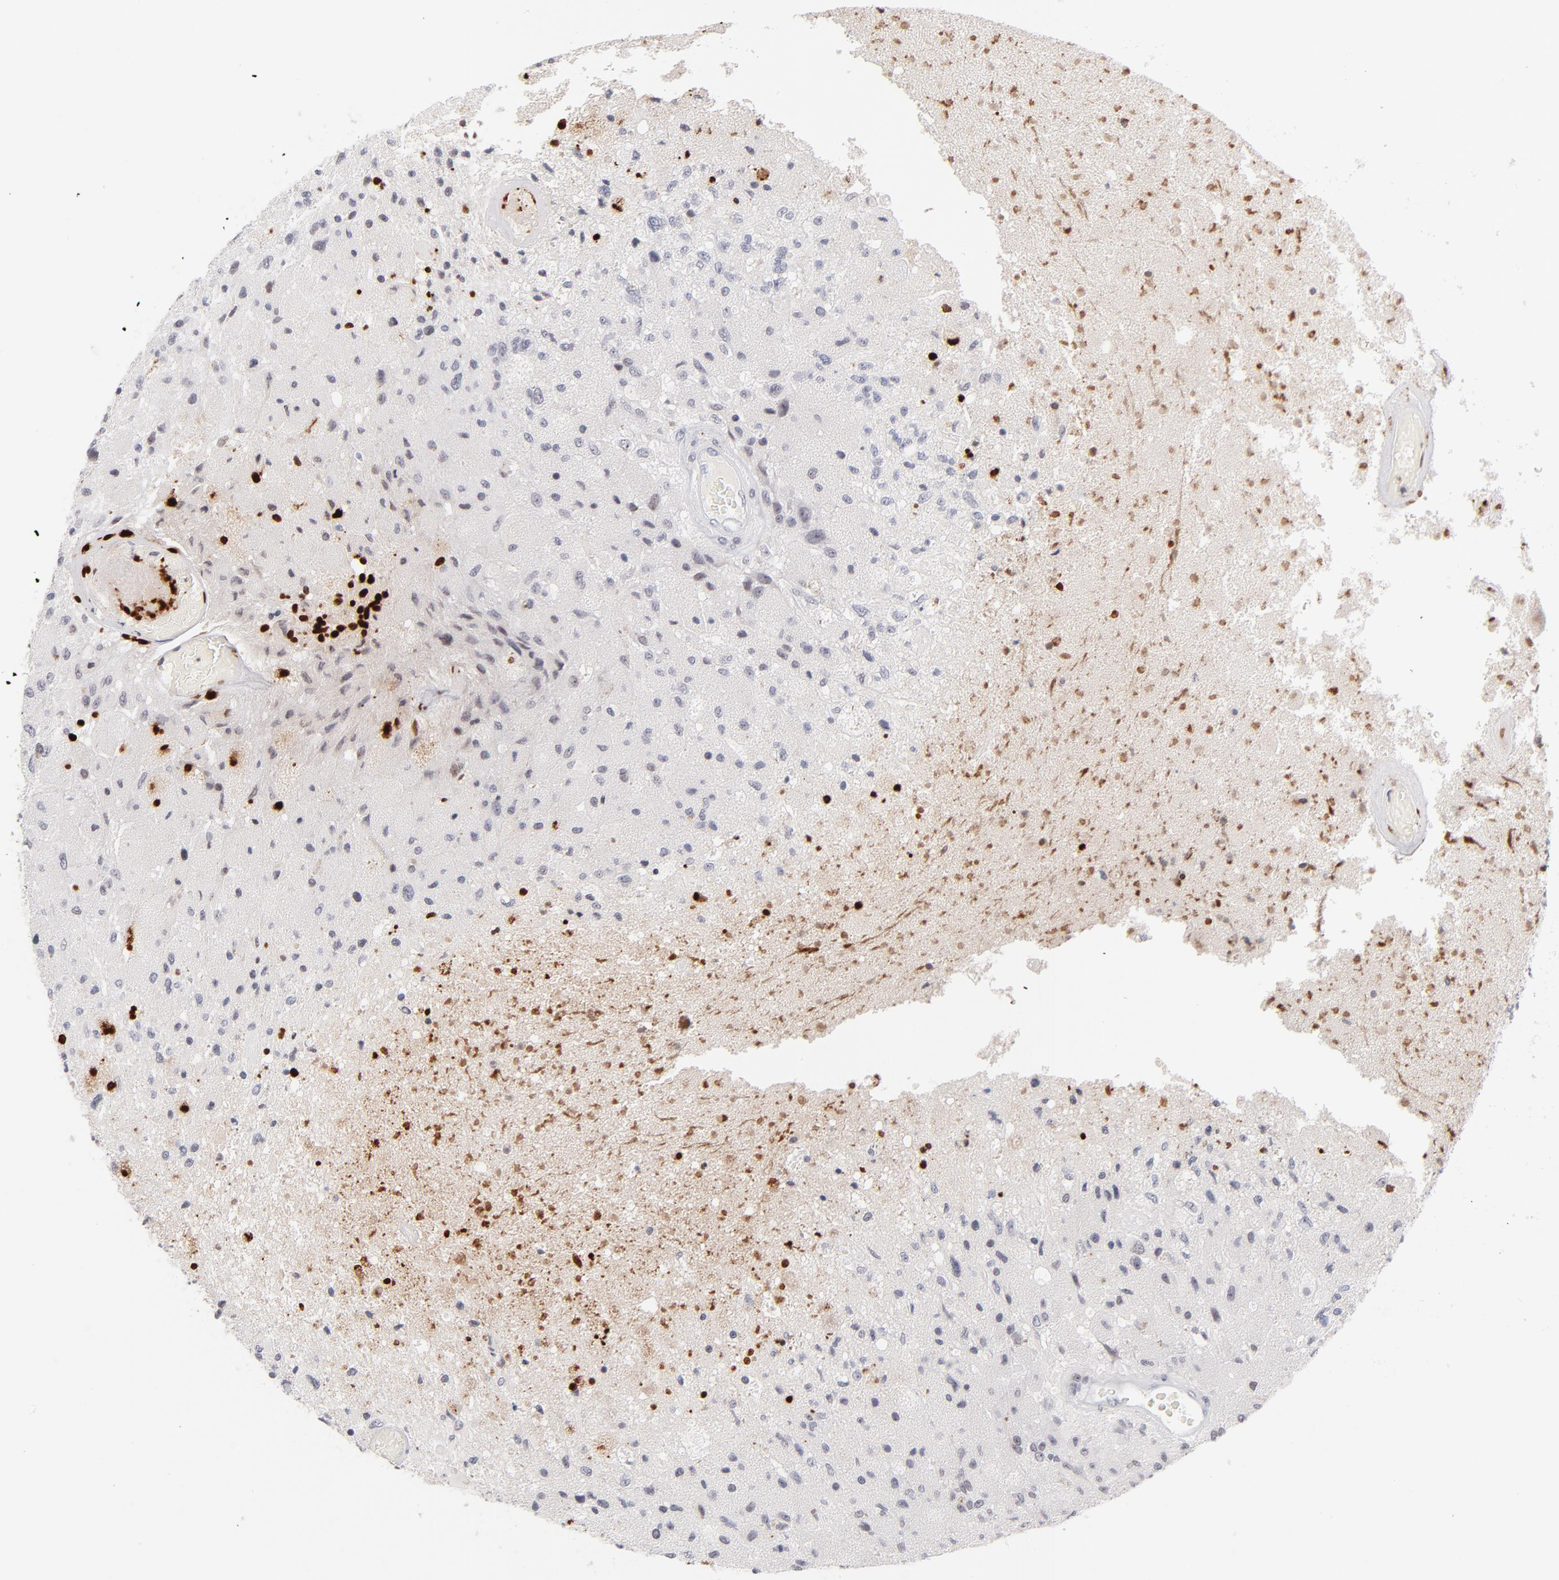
{"staining": {"intensity": "negative", "quantity": "none", "location": "none"}, "tissue": "glioma", "cell_type": "Tumor cells", "image_type": "cancer", "snomed": [{"axis": "morphology", "description": "Normal tissue, NOS"}, {"axis": "morphology", "description": "Glioma, malignant, High grade"}, {"axis": "topography", "description": "Cerebral cortex"}], "caption": "An immunohistochemistry (IHC) image of glioma is shown. There is no staining in tumor cells of glioma.", "gene": "PARP1", "patient": {"sex": "male", "age": 77}}